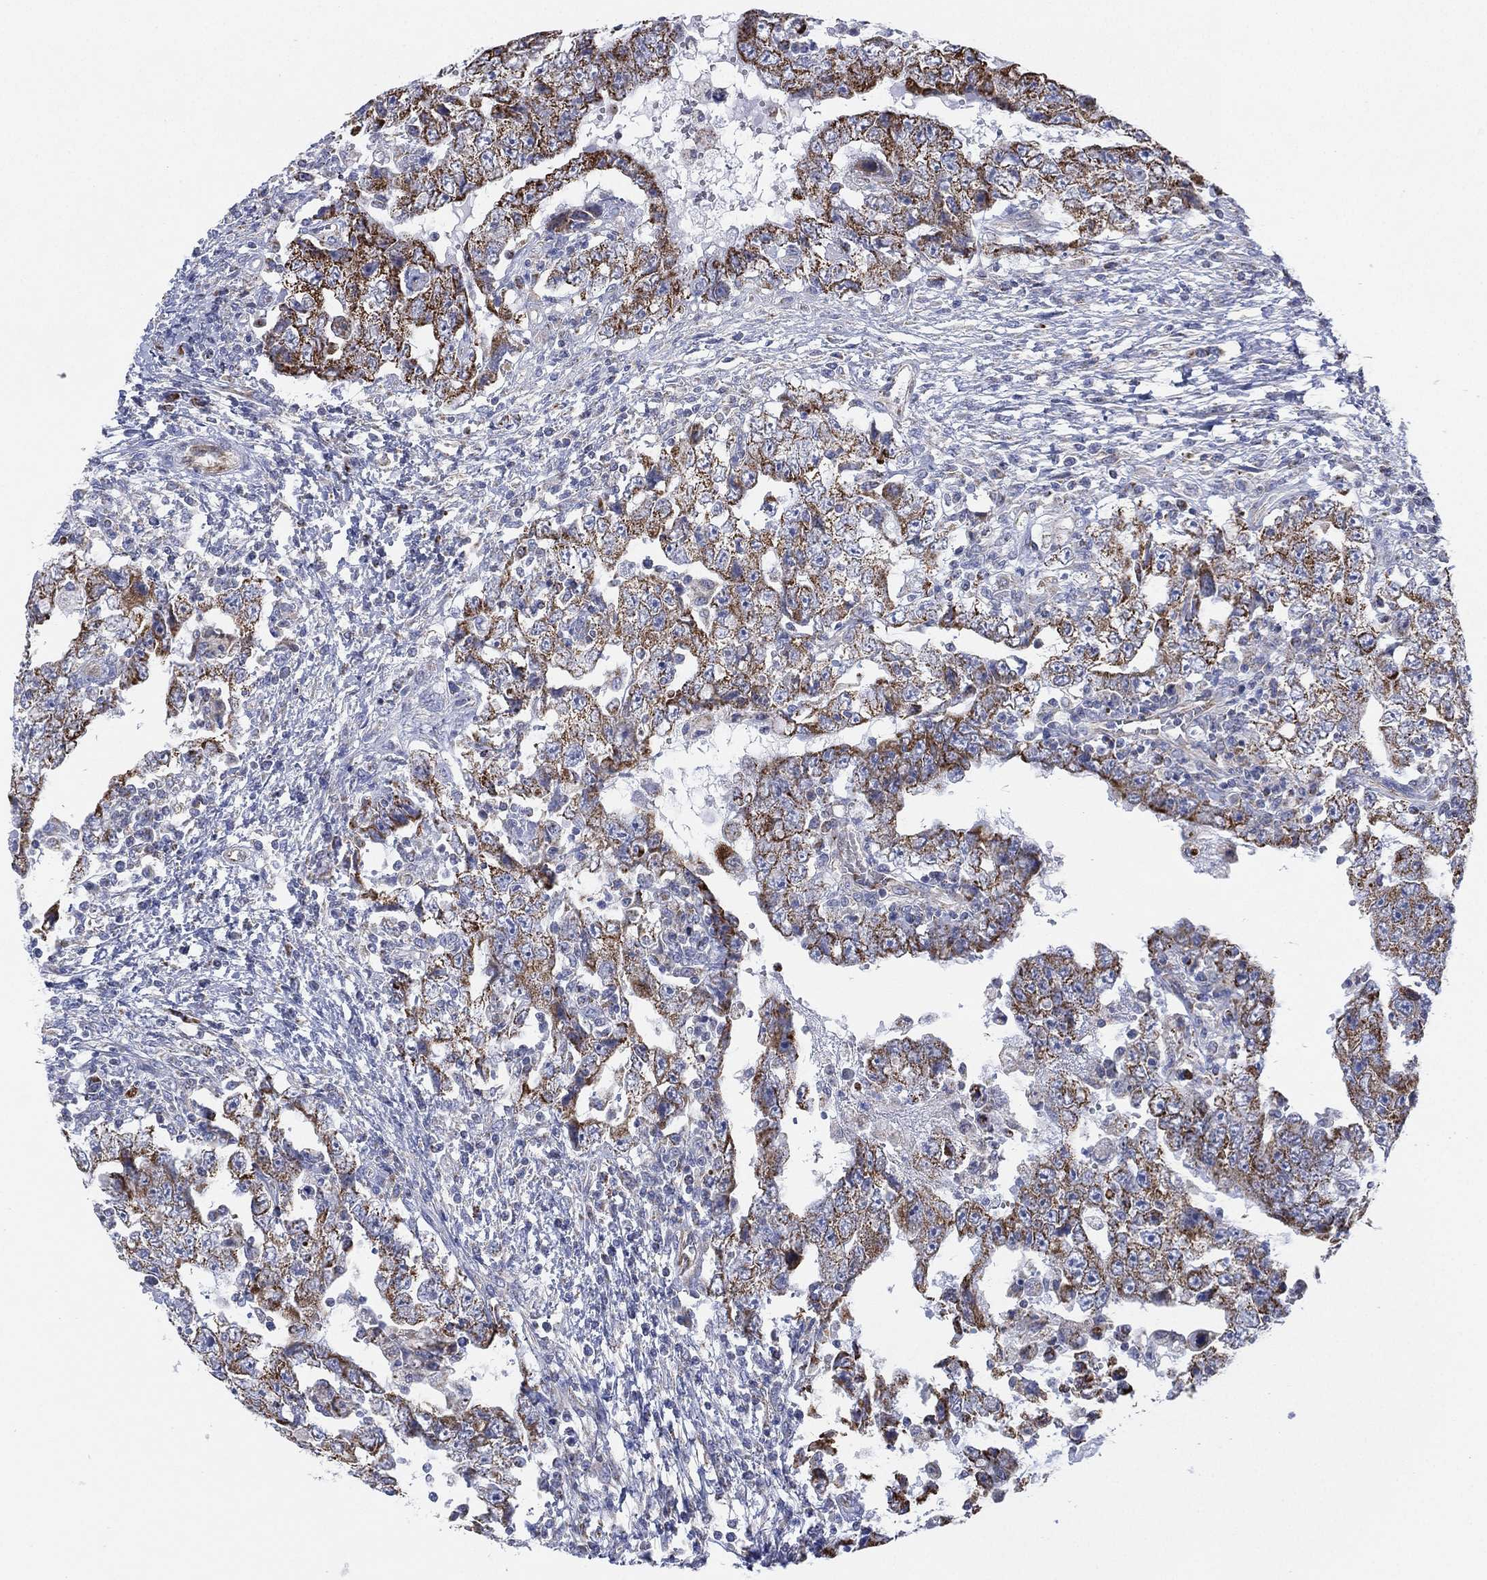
{"staining": {"intensity": "moderate", "quantity": ">75%", "location": "cytoplasmic/membranous"}, "tissue": "testis cancer", "cell_type": "Tumor cells", "image_type": "cancer", "snomed": [{"axis": "morphology", "description": "Carcinoma, Embryonal, NOS"}, {"axis": "topography", "description": "Testis"}], "caption": "Immunohistochemistry staining of testis embryonal carcinoma, which displays medium levels of moderate cytoplasmic/membranous expression in approximately >75% of tumor cells indicating moderate cytoplasmic/membranous protein positivity. The staining was performed using DAB (3,3'-diaminobenzidine) (brown) for protein detection and nuclei were counterstained in hematoxylin (blue).", "gene": "INA", "patient": {"sex": "male", "age": 26}}